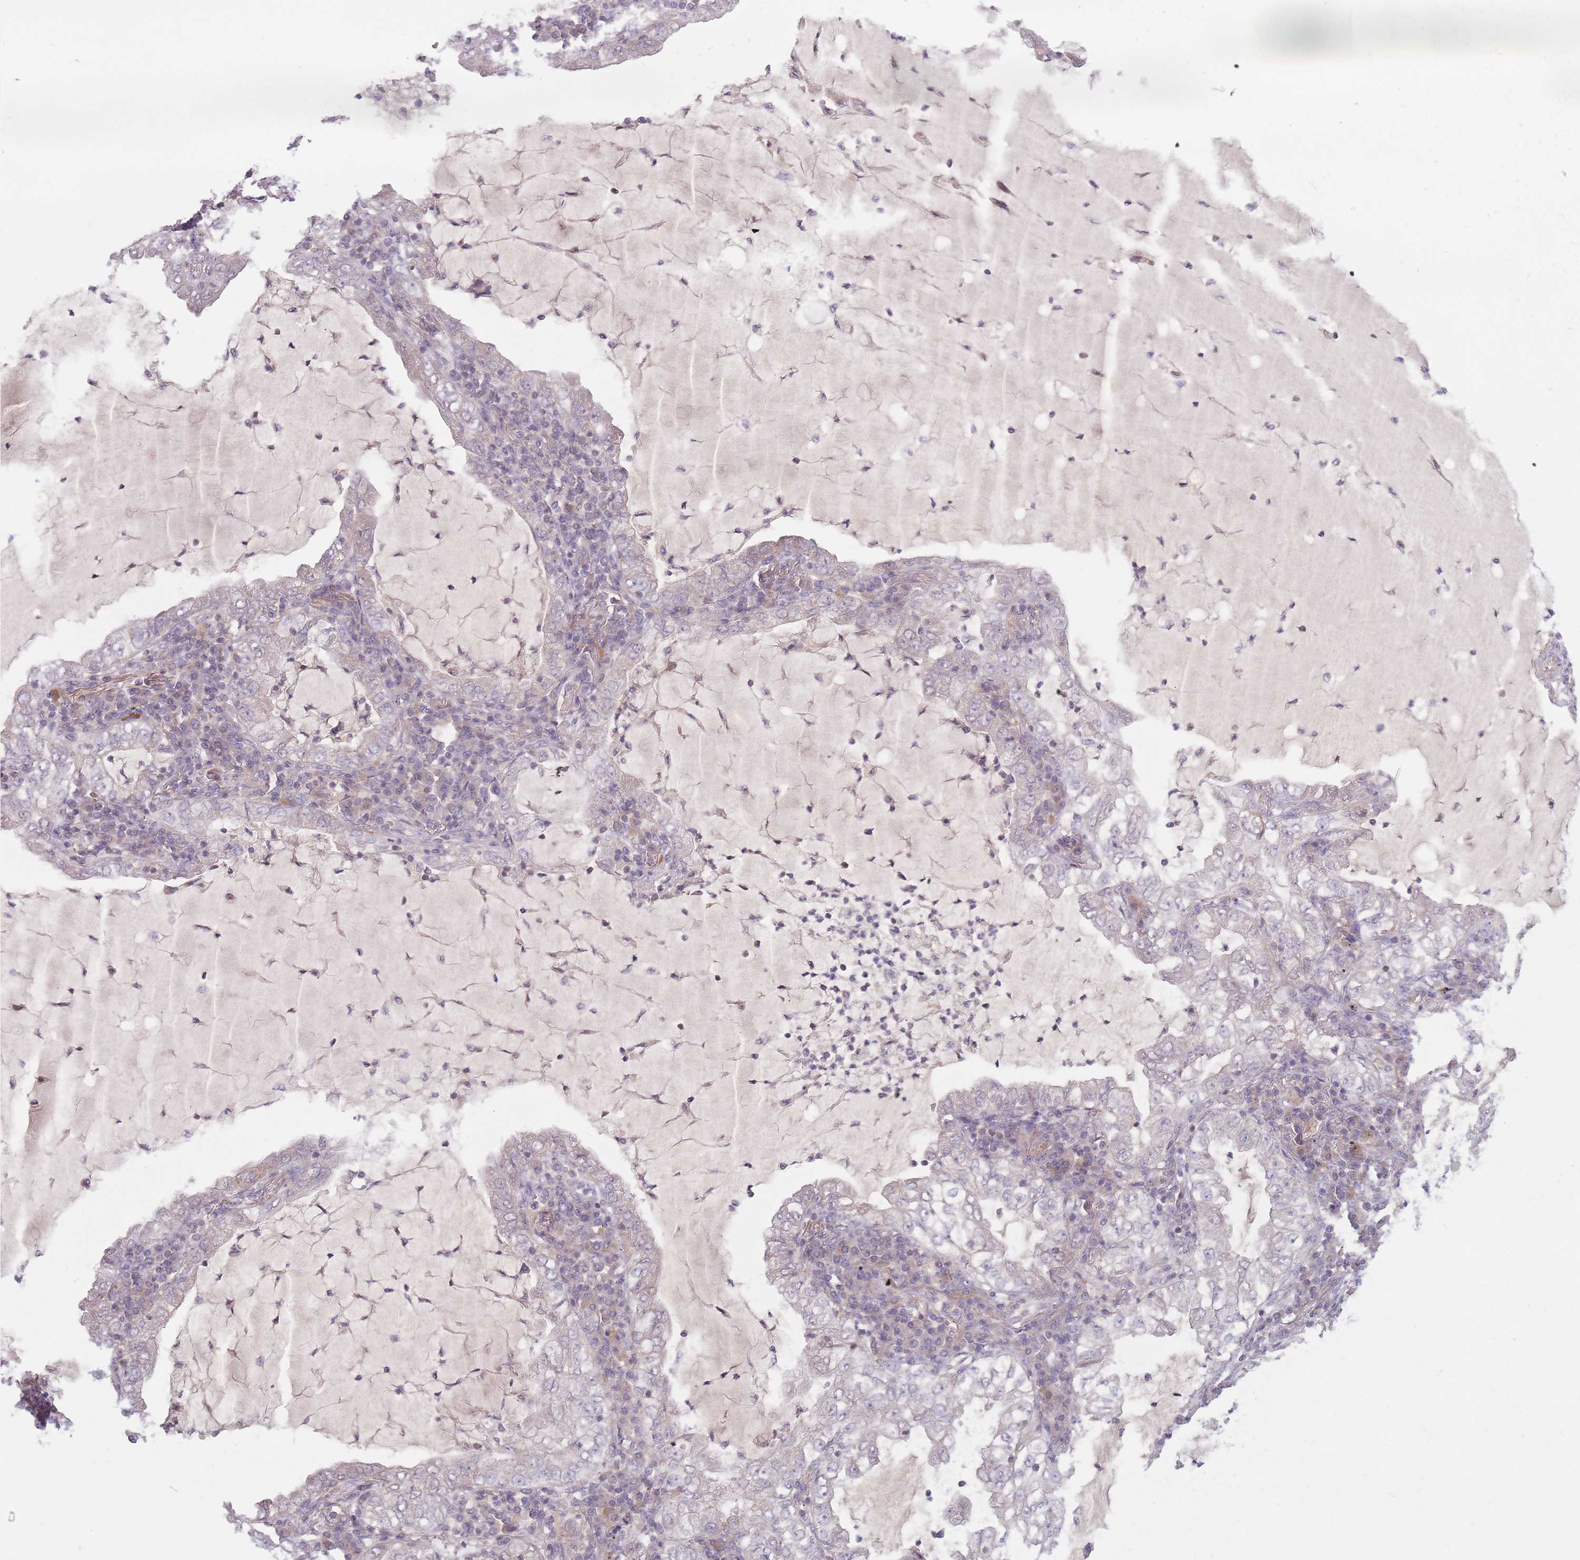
{"staining": {"intensity": "negative", "quantity": "none", "location": "none"}, "tissue": "lung cancer", "cell_type": "Tumor cells", "image_type": "cancer", "snomed": [{"axis": "morphology", "description": "Adenocarcinoma, NOS"}, {"axis": "topography", "description": "Lung"}], "caption": "Tumor cells show no significant staining in lung cancer (adenocarcinoma). The staining was performed using DAB (3,3'-diaminobenzidine) to visualize the protein expression in brown, while the nuclei were stained in blue with hematoxylin (Magnification: 20x).", "gene": "NT5DC2", "patient": {"sex": "female", "age": 73}}